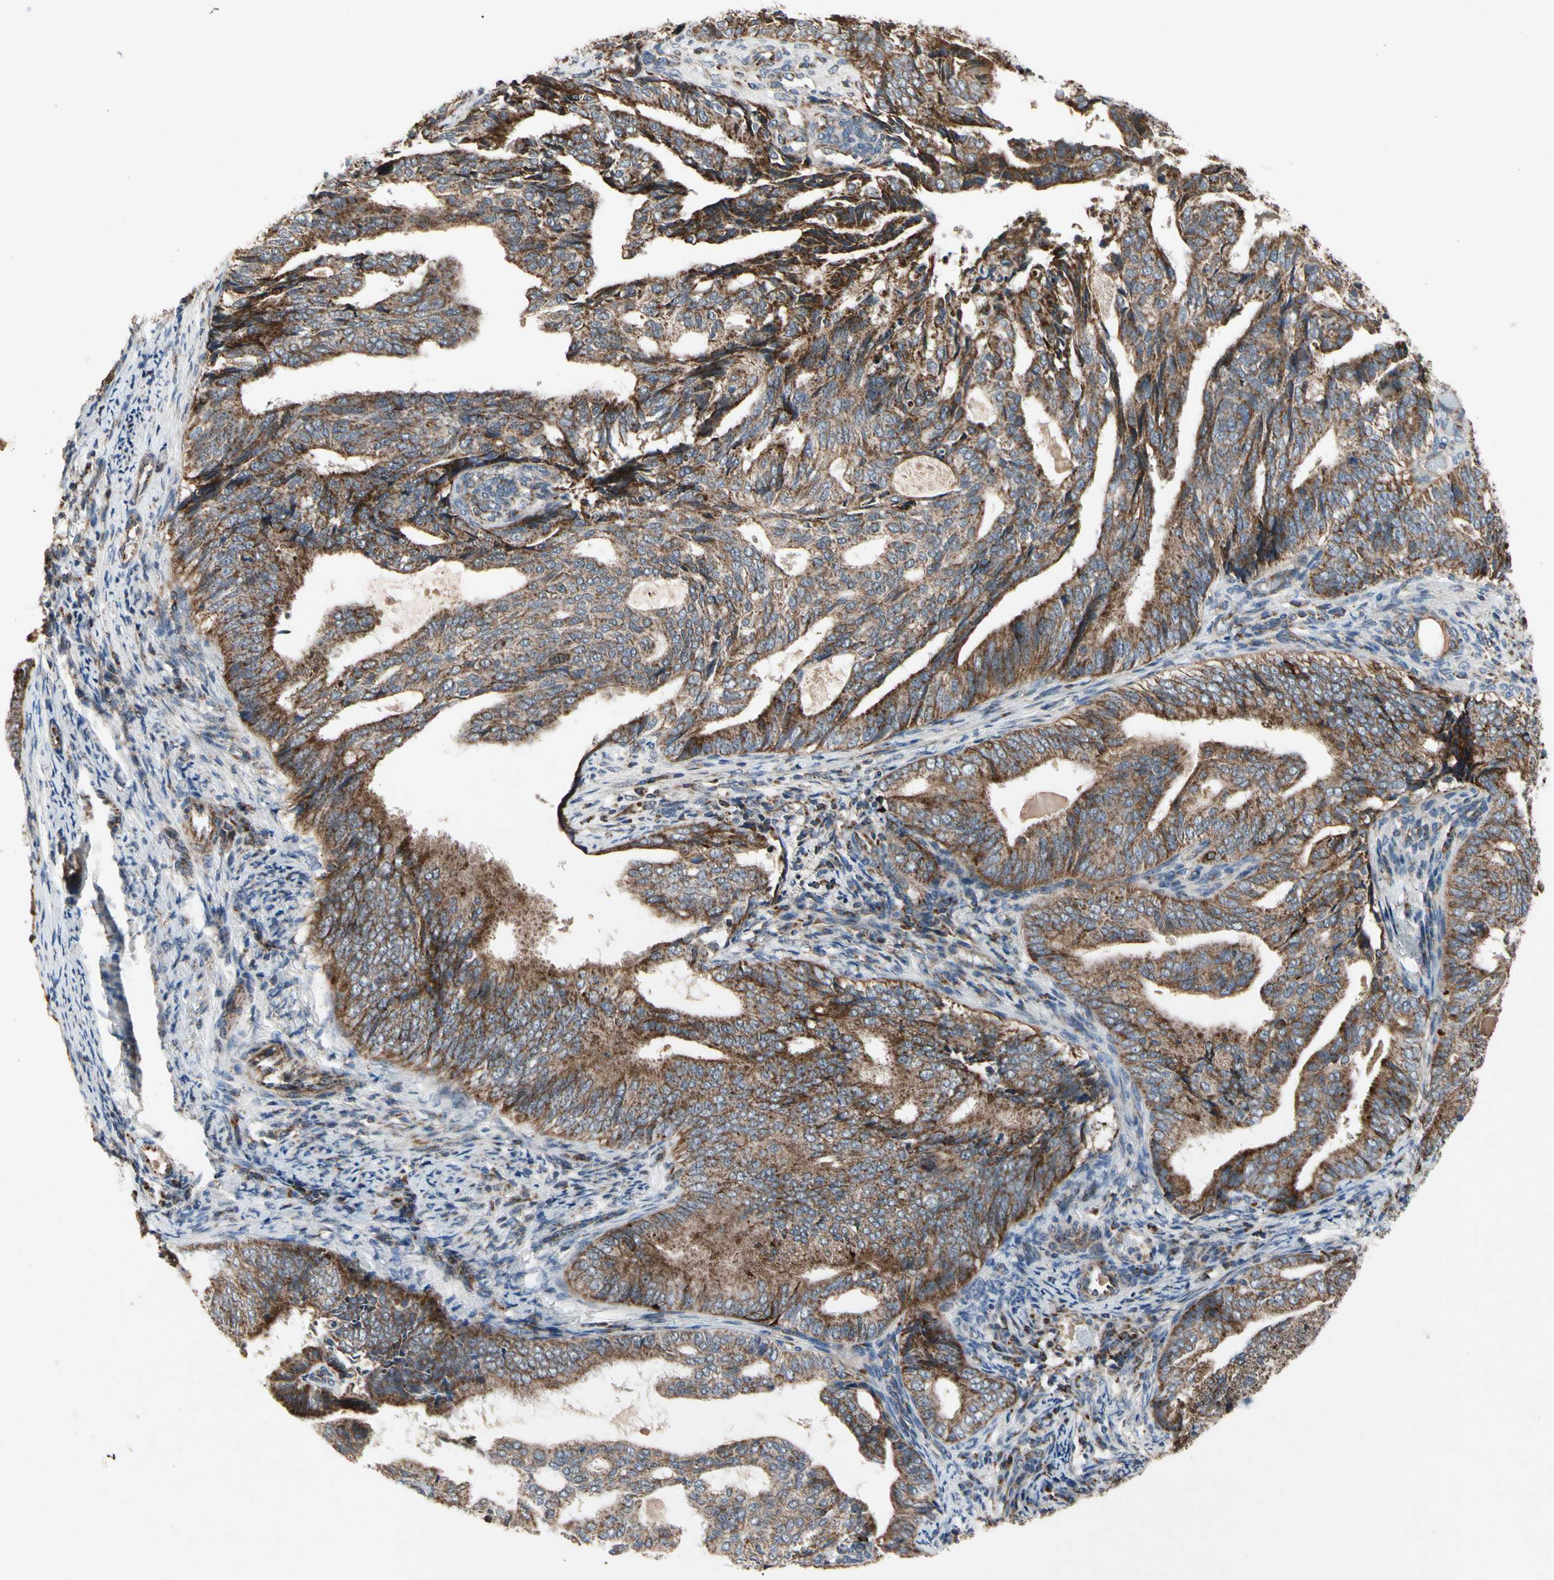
{"staining": {"intensity": "strong", "quantity": ">75%", "location": "cytoplasmic/membranous"}, "tissue": "endometrial cancer", "cell_type": "Tumor cells", "image_type": "cancer", "snomed": [{"axis": "morphology", "description": "Adenocarcinoma, NOS"}, {"axis": "topography", "description": "Endometrium"}], "caption": "This image exhibits immunohistochemistry staining of human adenocarcinoma (endometrial), with high strong cytoplasmic/membranous expression in about >75% of tumor cells.", "gene": "GPD2", "patient": {"sex": "female", "age": 58}}